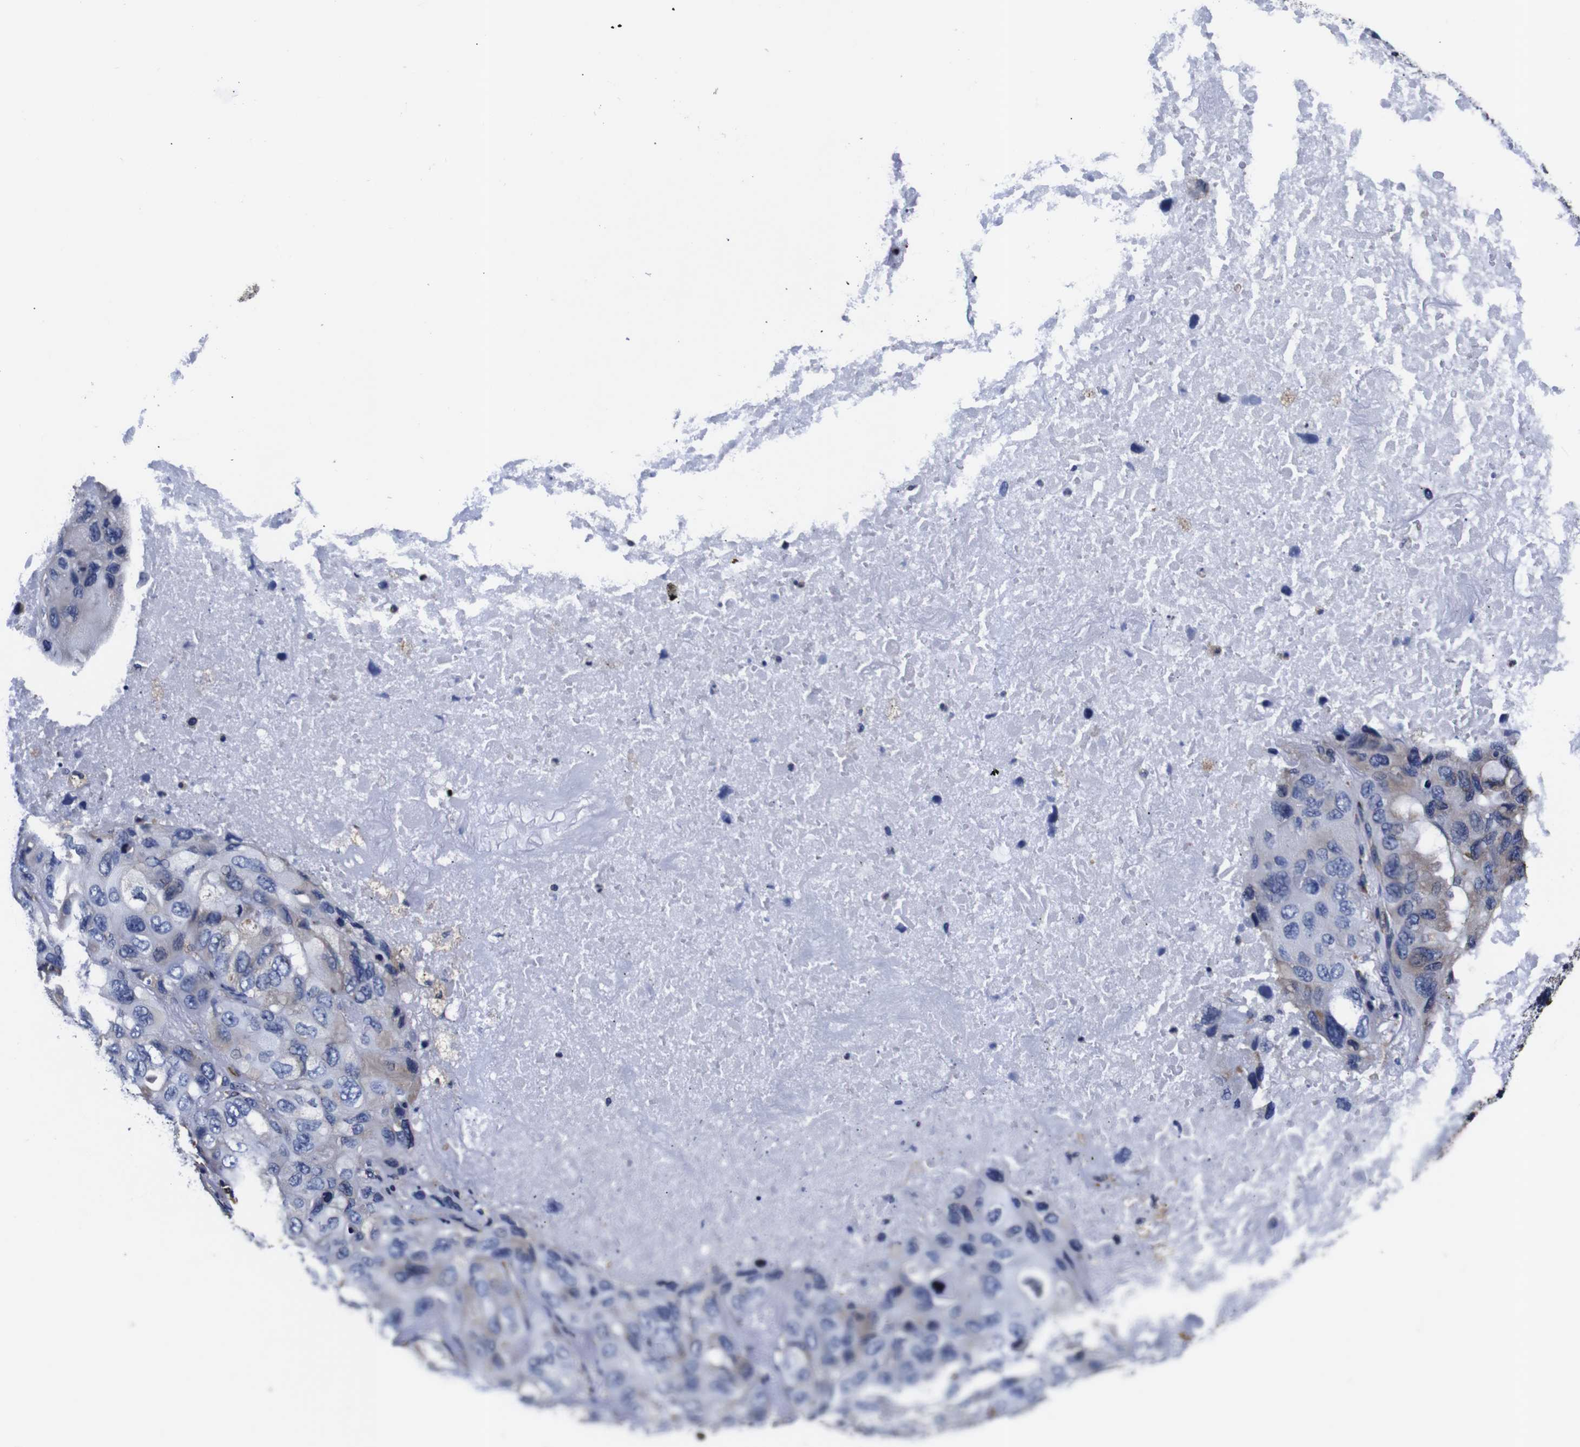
{"staining": {"intensity": "weak", "quantity": "<25%", "location": "cytoplasmic/membranous"}, "tissue": "lung cancer", "cell_type": "Tumor cells", "image_type": "cancer", "snomed": [{"axis": "morphology", "description": "Squamous cell carcinoma, NOS"}, {"axis": "topography", "description": "Lung"}], "caption": "This is a photomicrograph of immunohistochemistry staining of lung cancer, which shows no positivity in tumor cells.", "gene": "PPIB", "patient": {"sex": "female", "age": 73}}